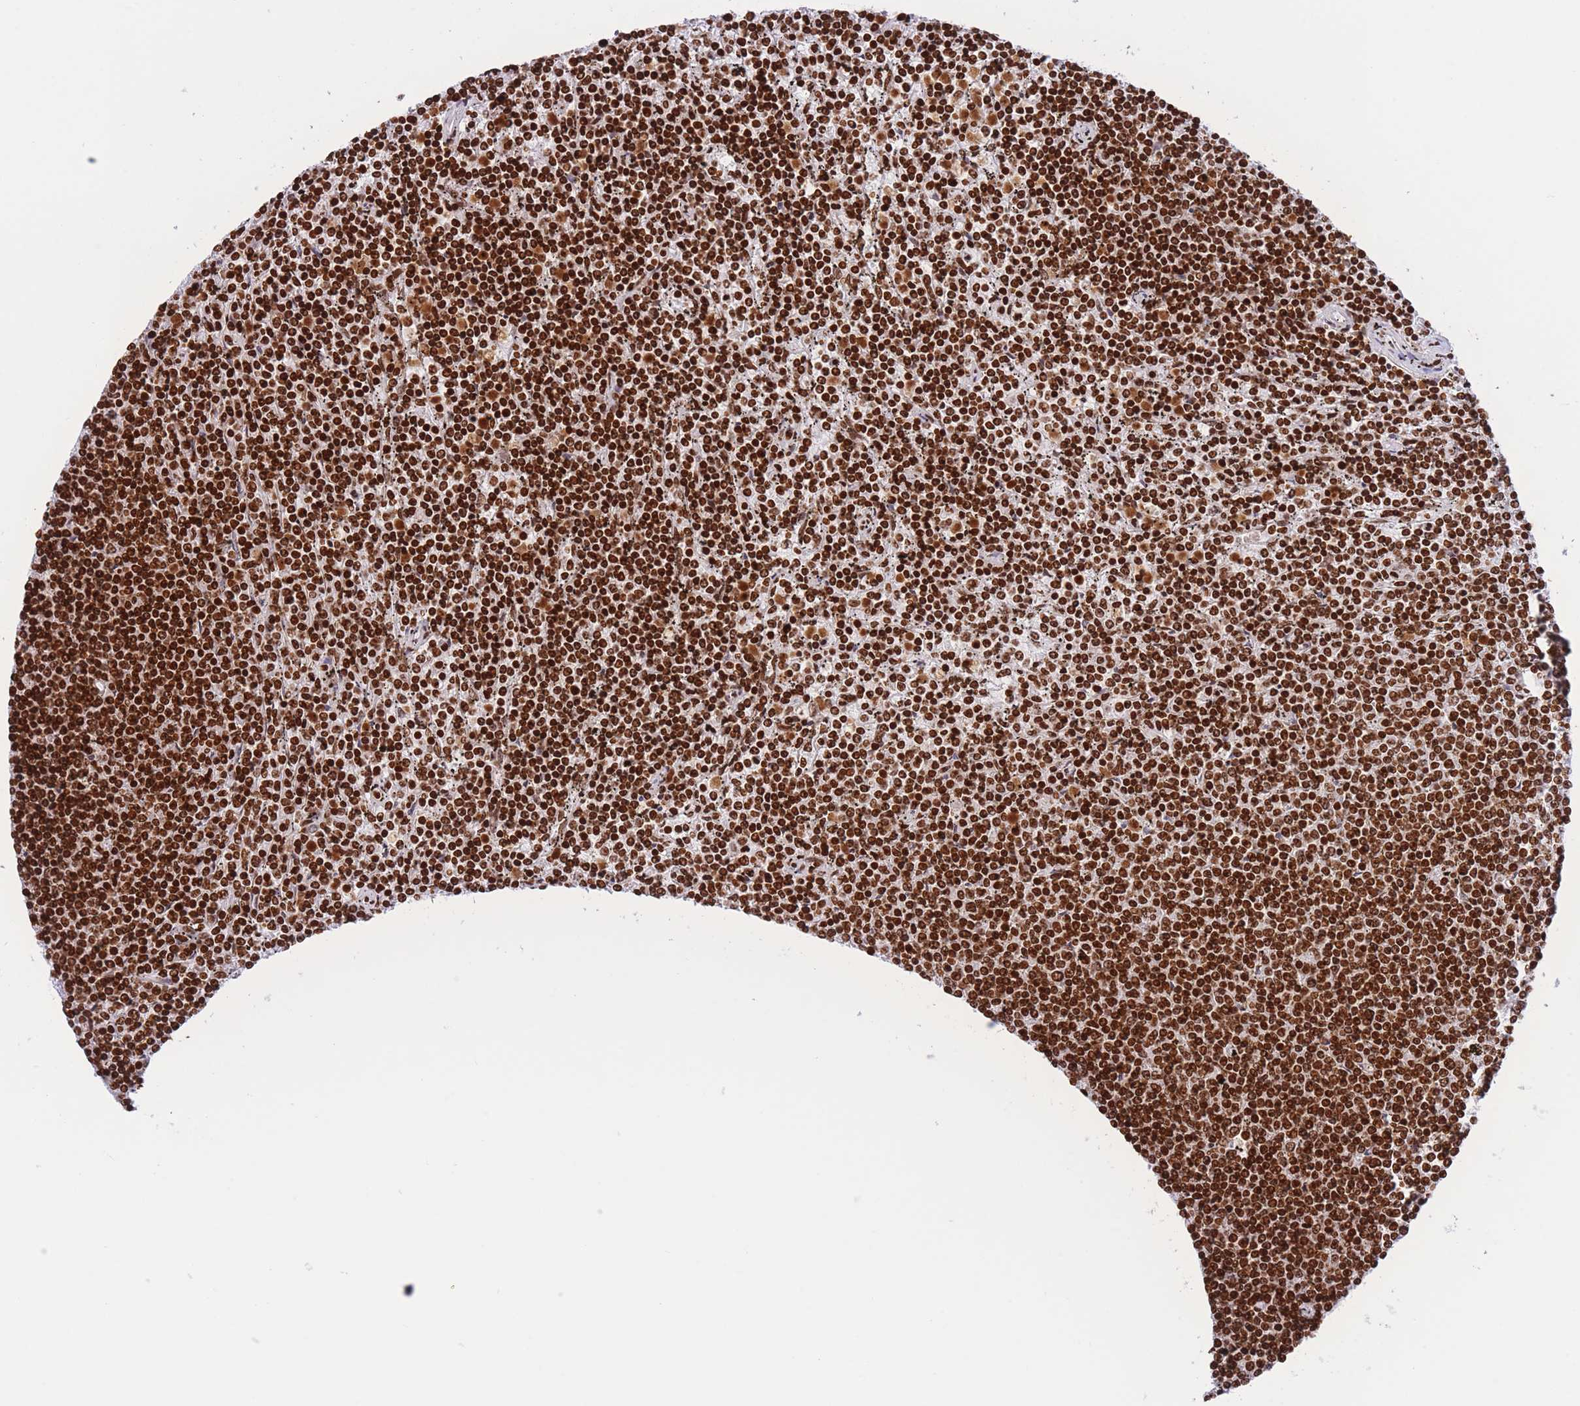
{"staining": {"intensity": "strong", "quantity": ">75%", "location": "nuclear"}, "tissue": "lymphoma", "cell_type": "Tumor cells", "image_type": "cancer", "snomed": [{"axis": "morphology", "description": "Malignant lymphoma, non-Hodgkin's type, Low grade"}, {"axis": "topography", "description": "Spleen"}], "caption": "A high-resolution photomicrograph shows immunohistochemistry (IHC) staining of lymphoma, which reveals strong nuclear expression in about >75% of tumor cells.", "gene": "H2BC11", "patient": {"sex": "female", "age": 50}}